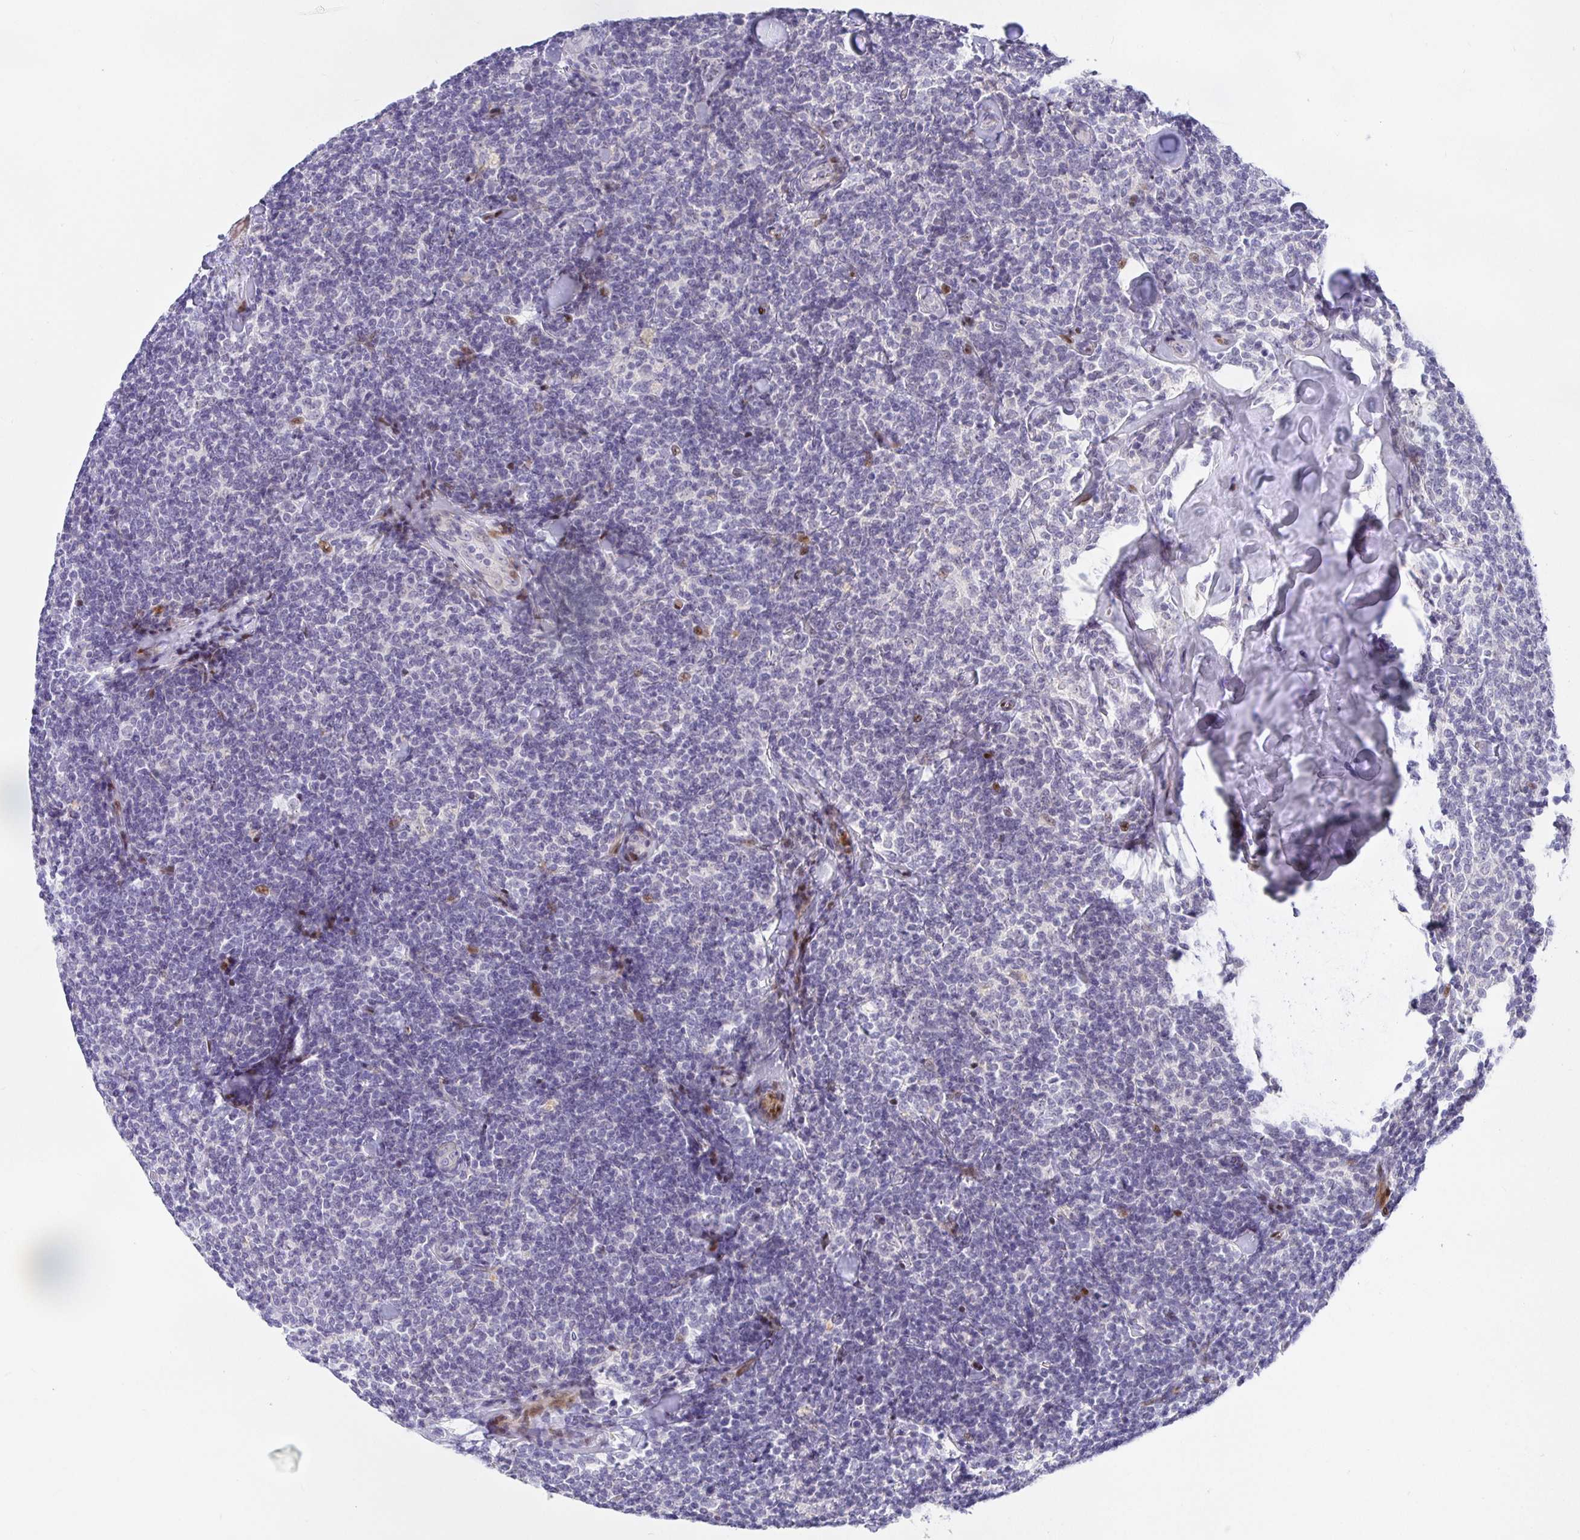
{"staining": {"intensity": "negative", "quantity": "none", "location": "none"}, "tissue": "lymphoma", "cell_type": "Tumor cells", "image_type": "cancer", "snomed": [{"axis": "morphology", "description": "Malignant lymphoma, non-Hodgkin's type, Low grade"}, {"axis": "topography", "description": "Lymph node"}], "caption": "There is no significant positivity in tumor cells of lymphoma. Brightfield microscopy of immunohistochemistry (IHC) stained with DAB (3,3'-diaminobenzidine) (brown) and hematoxylin (blue), captured at high magnification.", "gene": "KBTBD13", "patient": {"sex": "female", "age": 56}}